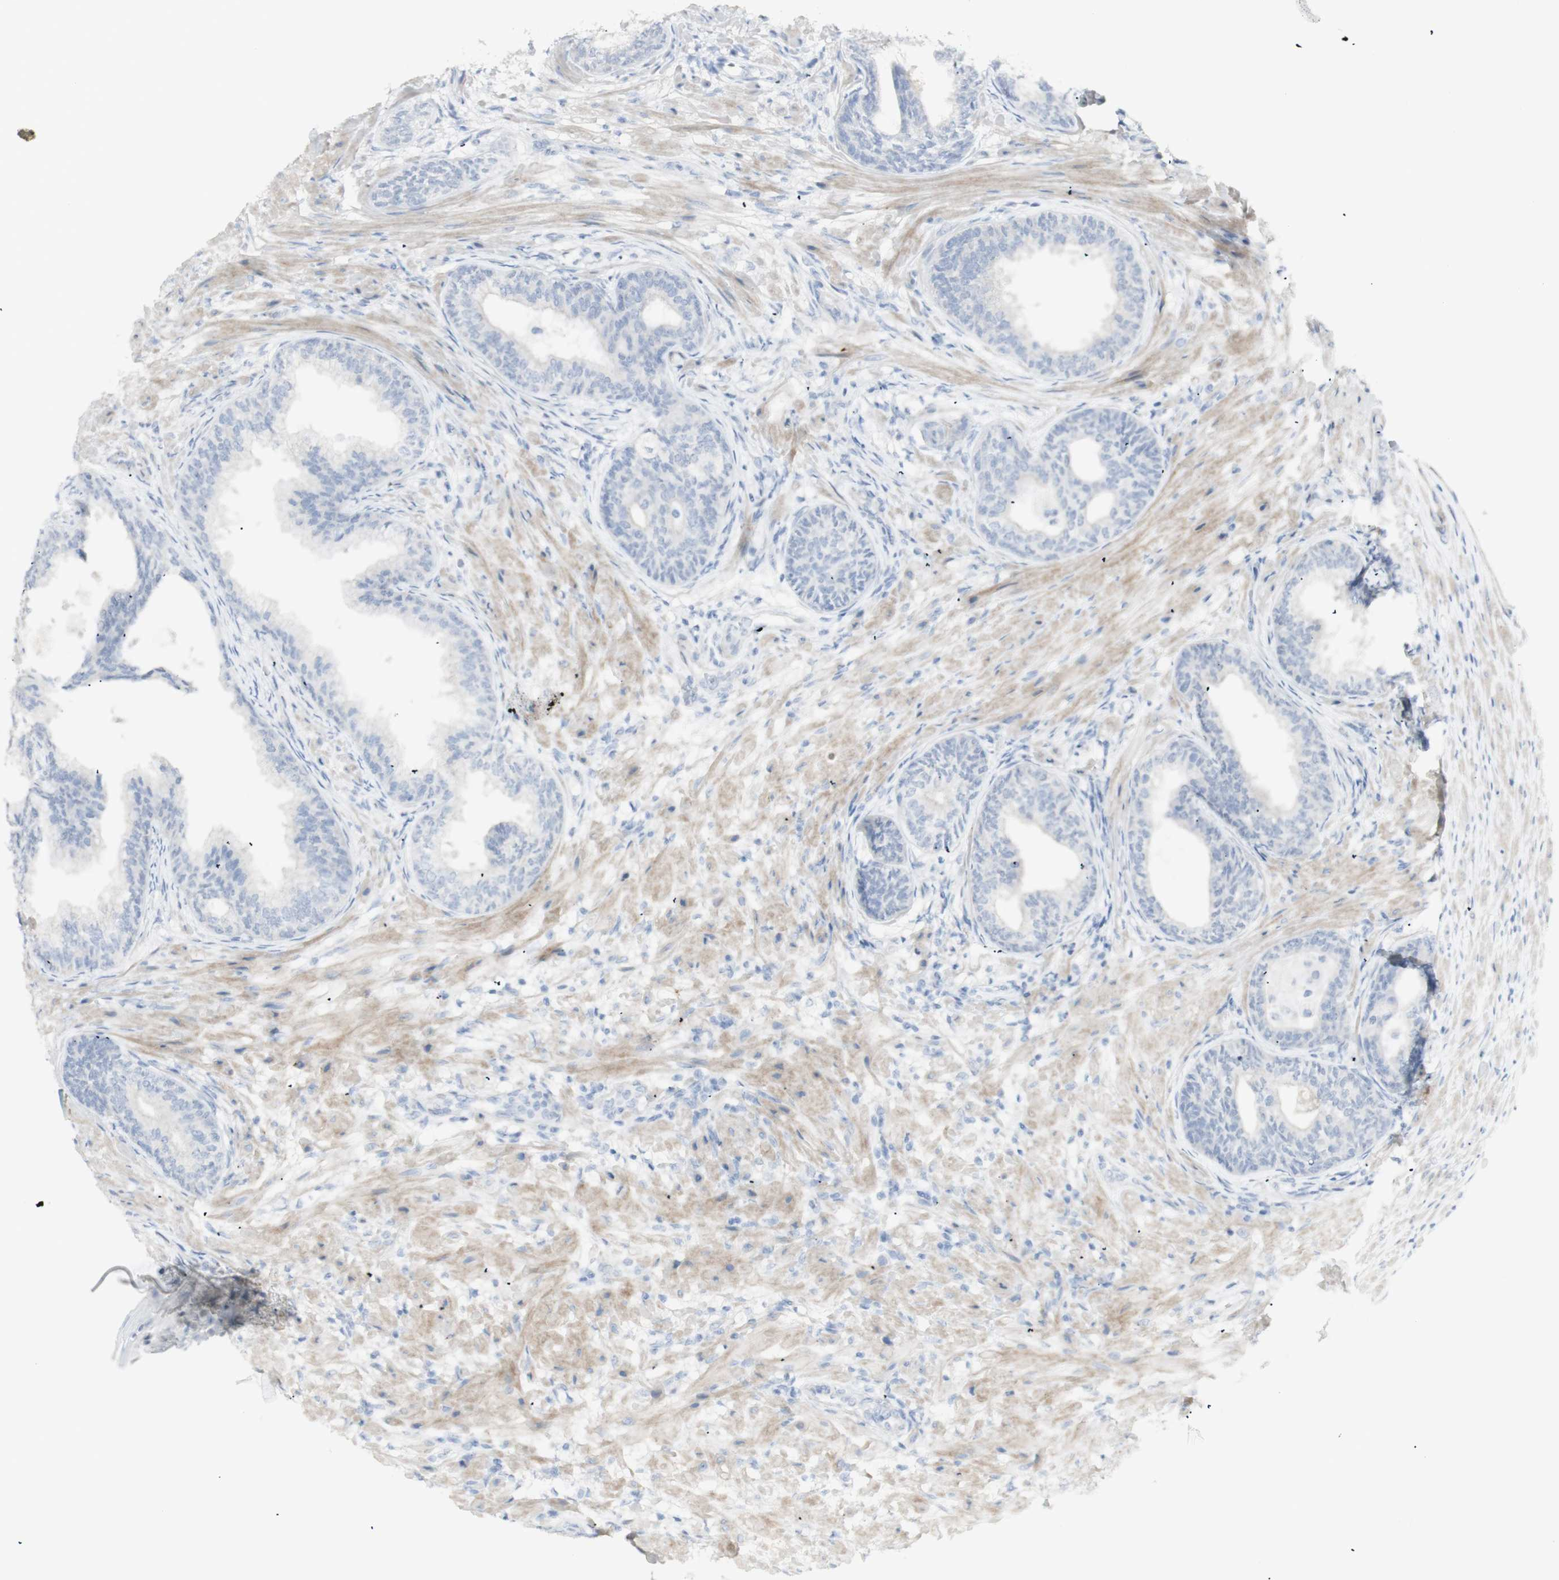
{"staining": {"intensity": "negative", "quantity": "none", "location": "none"}, "tissue": "prostate", "cell_type": "Glandular cells", "image_type": "normal", "snomed": [{"axis": "morphology", "description": "Normal tissue, NOS"}, {"axis": "topography", "description": "Prostate"}], "caption": "A high-resolution photomicrograph shows immunohistochemistry (IHC) staining of unremarkable prostate, which exhibits no significant staining in glandular cells.", "gene": "NDST4", "patient": {"sex": "male", "age": 76}}